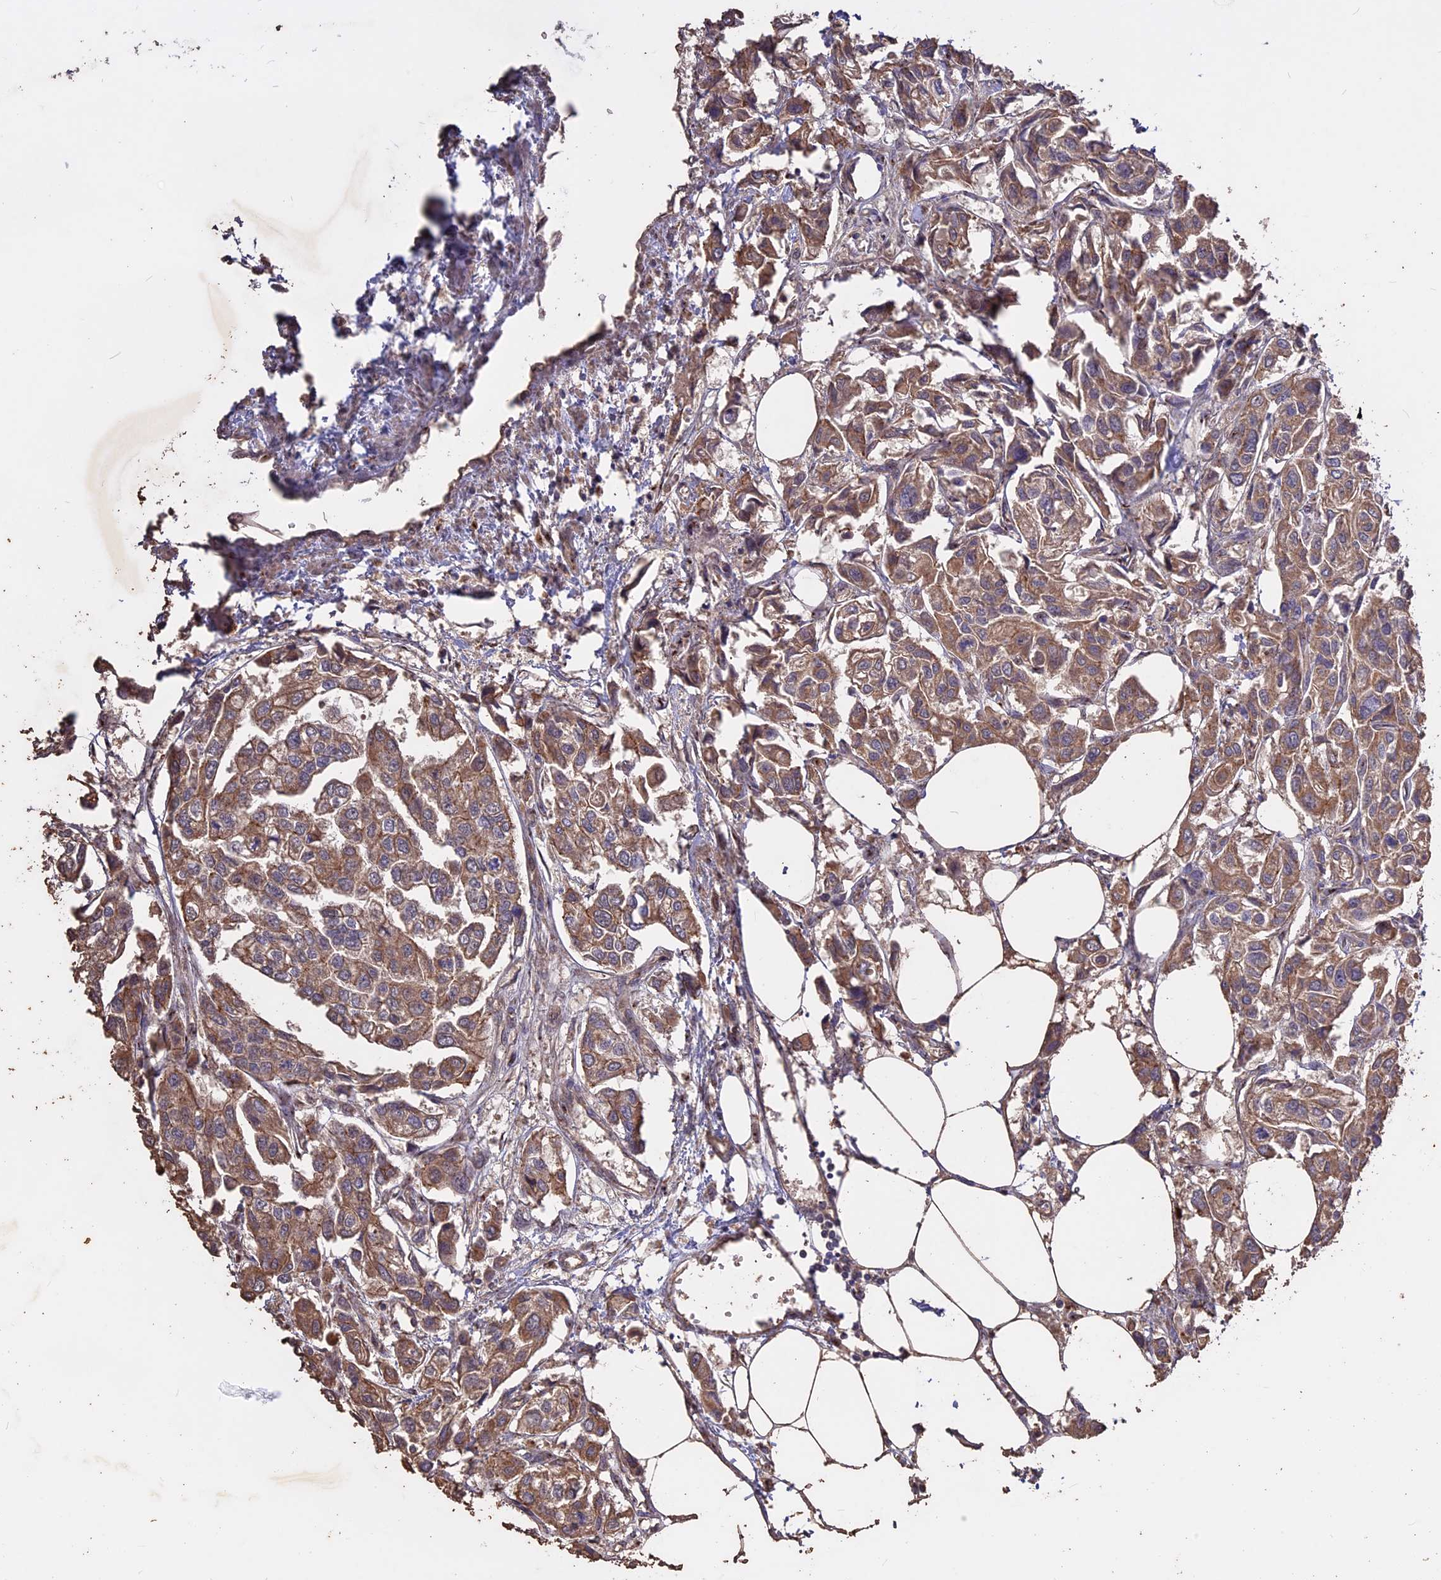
{"staining": {"intensity": "moderate", "quantity": ">75%", "location": "cytoplasmic/membranous"}, "tissue": "urothelial cancer", "cell_type": "Tumor cells", "image_type": "cancer", "snomed": [{"axis": "morphology", "description": "Urothelial carcinoma, High grade"}, {"axis": "topography", "description": "Urinary bladder"}], "caption": "Immunohistochemistry (IHC) of high-grade urothelial carcinoma reveals medium levels of moderate cytoplasmic/membranous positivity in approximately >75% of tumor cells.", "gene": "GK5", "patient": {"sex": "male", "age": 67}}